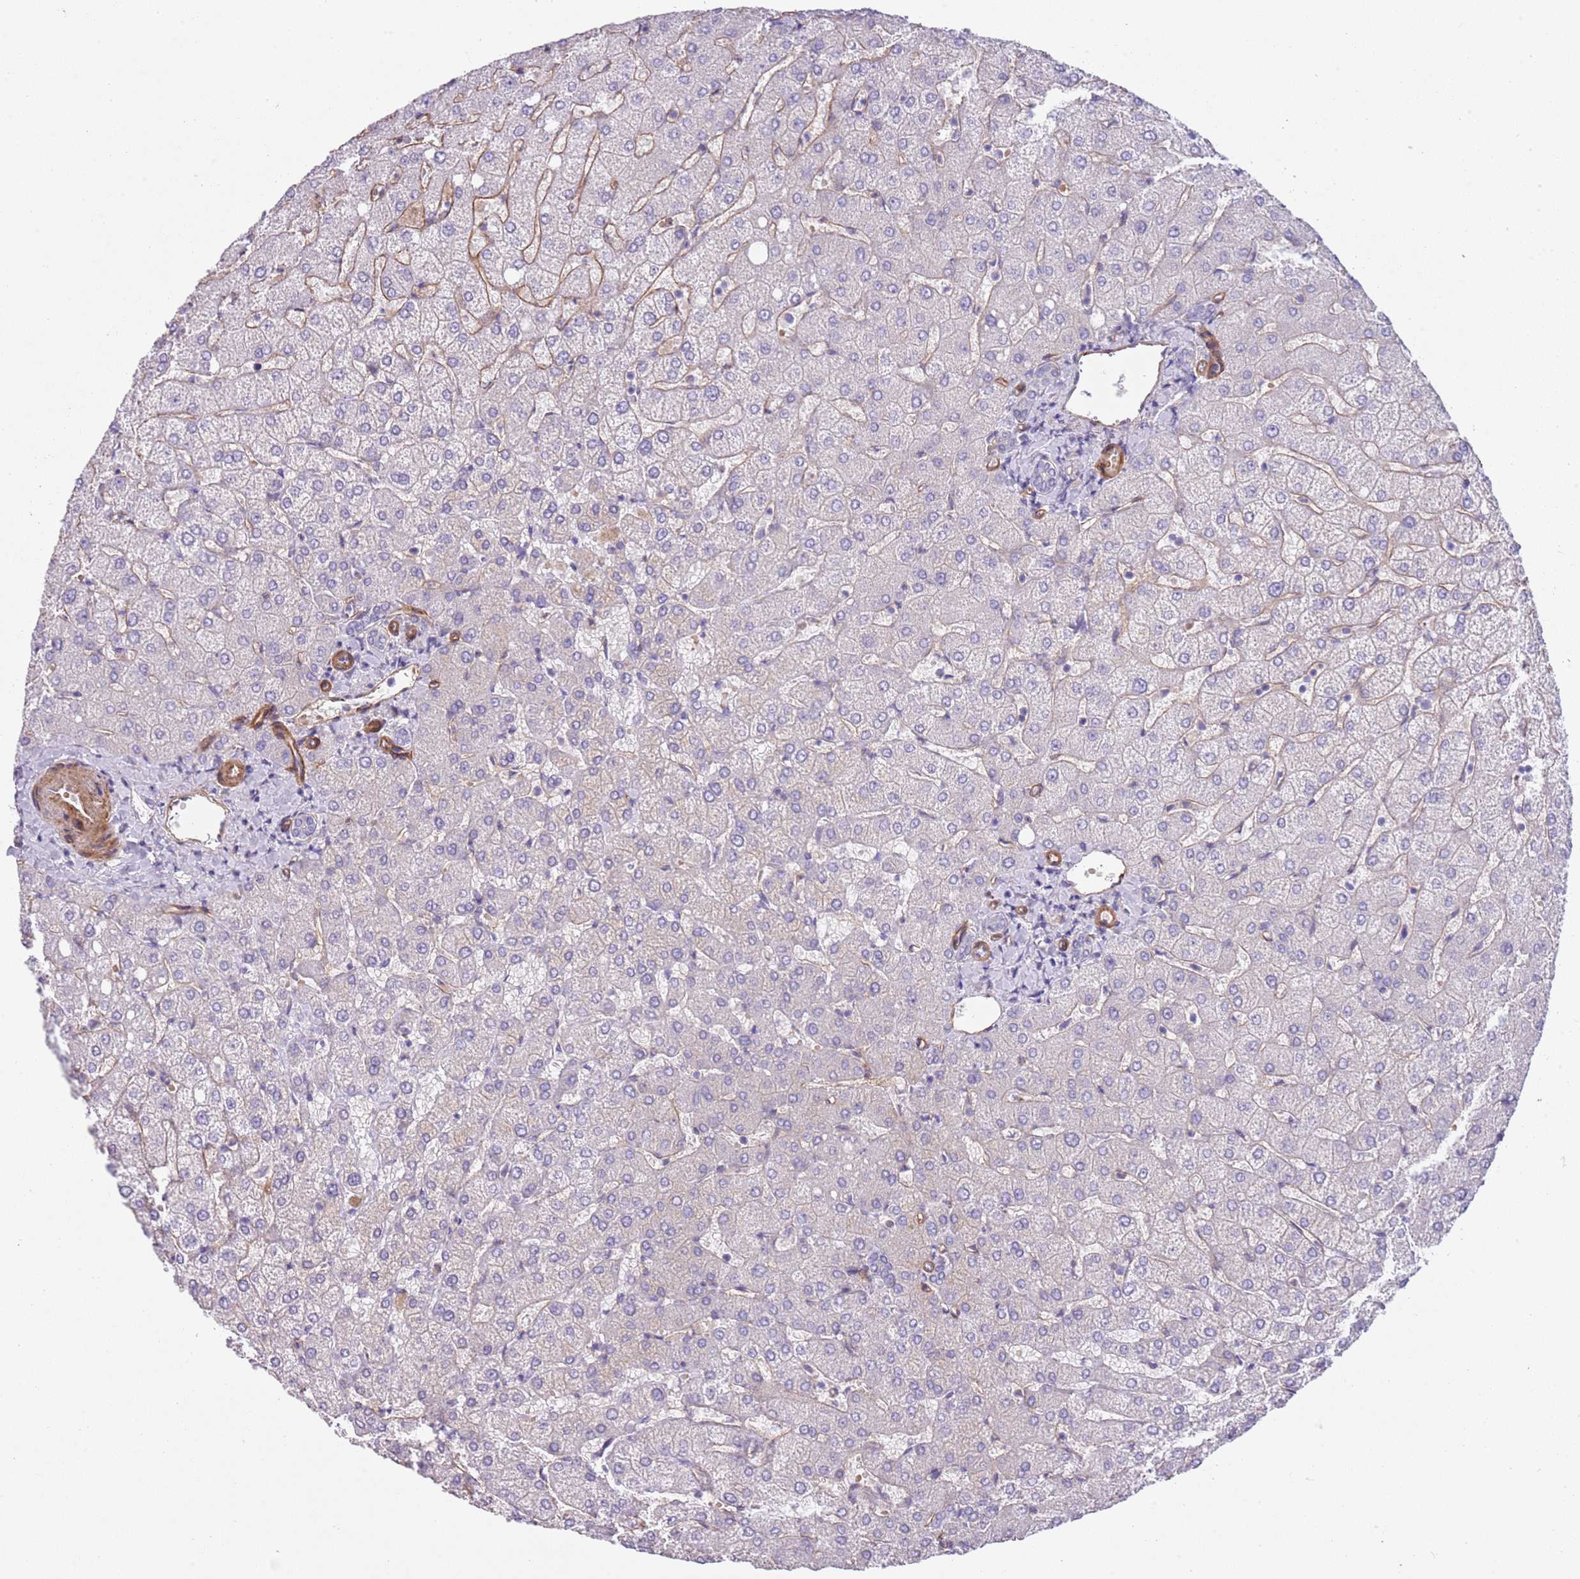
{"staining": {"intensity": "negative", "quantity": "none", "location": "none"}, "tissue": "liver", "cell_type": "Cholangiocytes", "image_type": "normal", "snomed": [{"axis": "morphology", "description": "Normal tissue, NOS"}, {"axis": "topography", "description": "Liver"}], "caption": "Unremarkable liver was stained to show a protein in brown. There is no significant positivity in cholangiocytes. The staining is performed using DAB (3,3'-diaminobenzidine) brown chromogen with nuclei counter-stained in using hematoxylin.", "gene": "TINAGL1", "patient": {"sex": "female", "age": 54}}